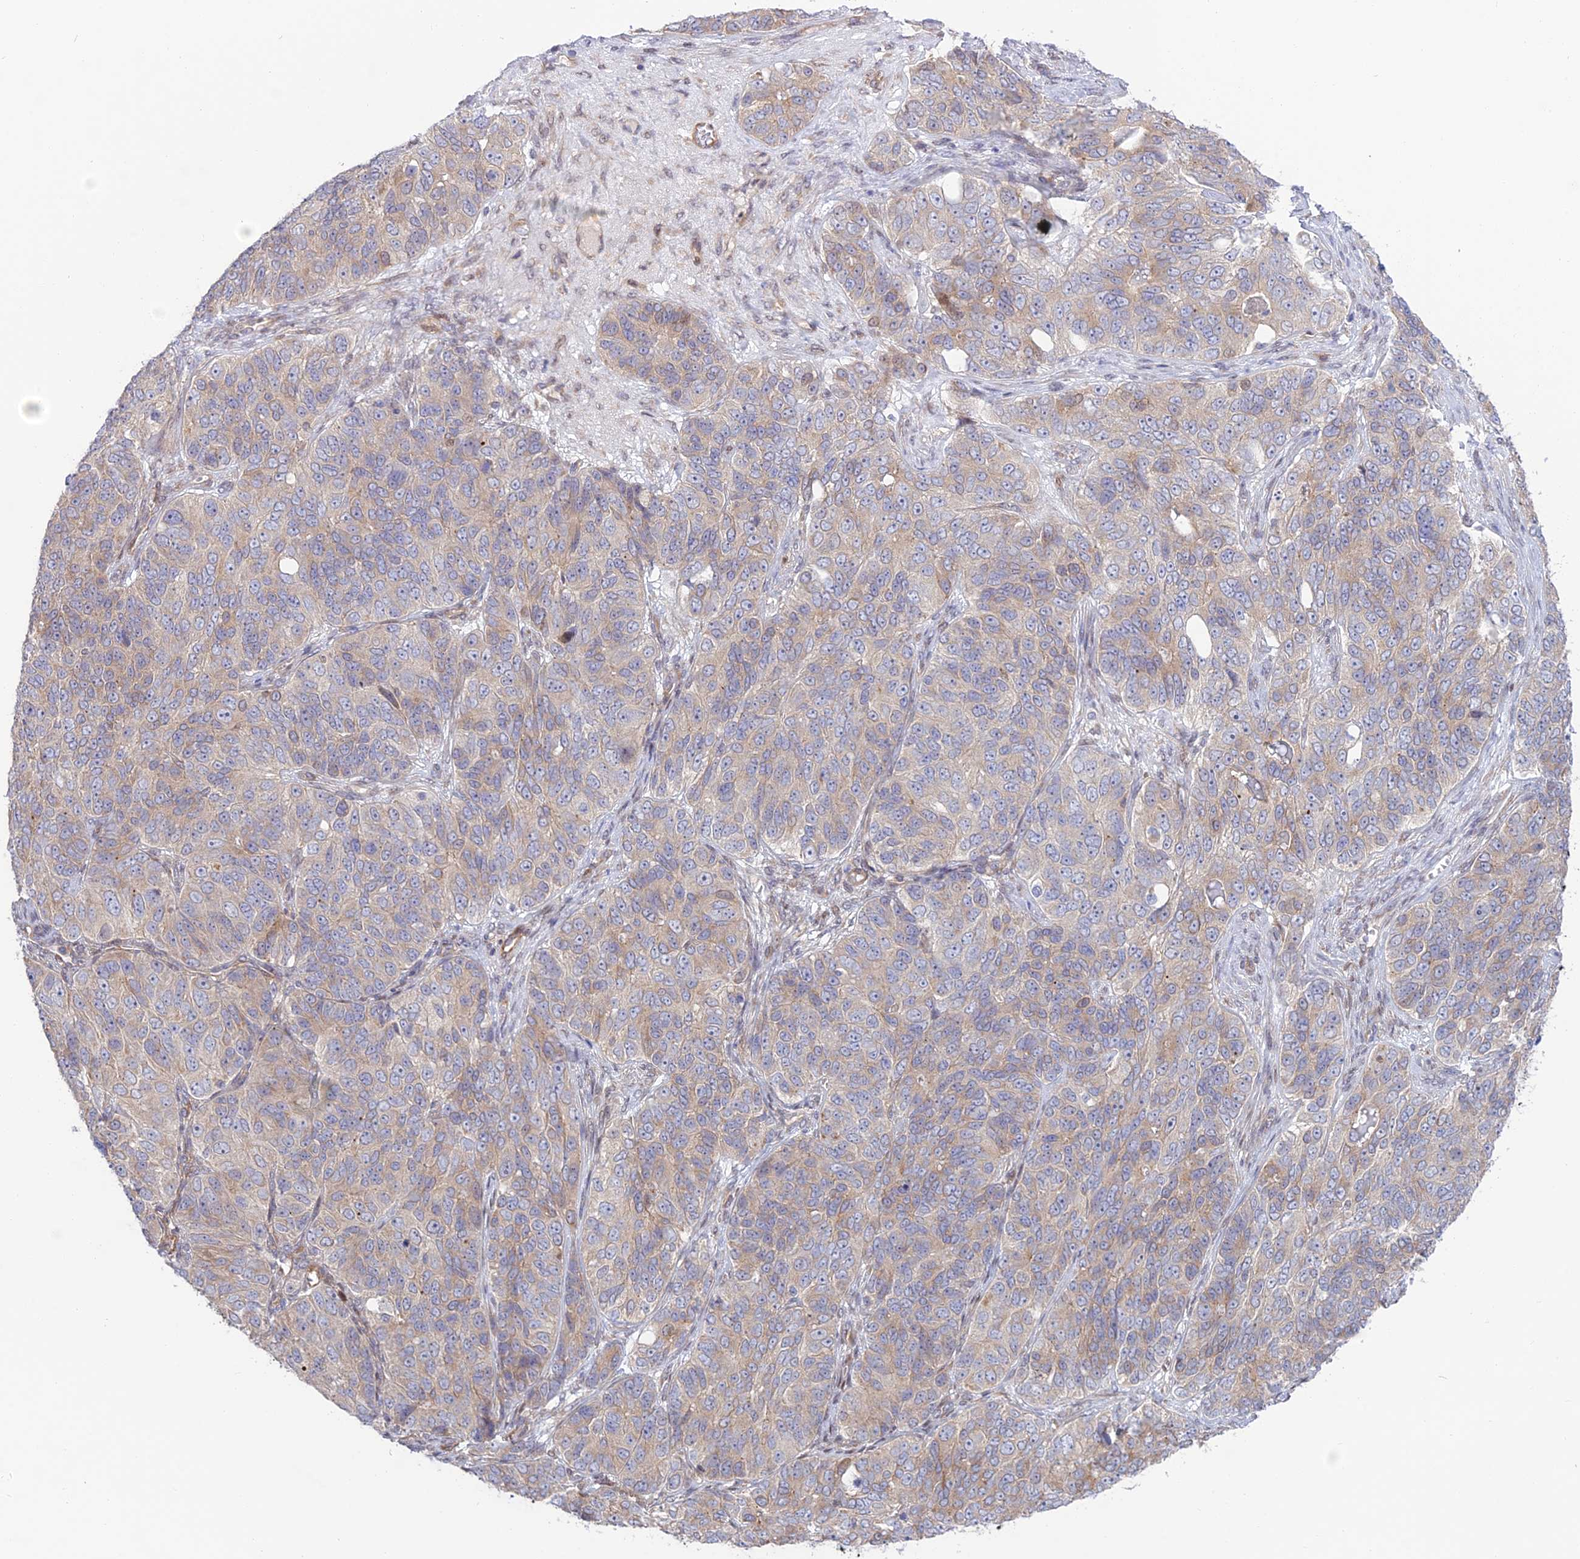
{"staining": {"intensity": "negative", "quantity": "none", "location": "none"}, "tissue": "ovarian cancer", "cell_type": "Tumor cells", "image_type": "cancer", "snomed": [{"axis": "morphology", "description": "Carcinoma, endometroid"}, {"axis": "topography", "description": "Ovary"}], "caption": "DAB (3,3'-diaminobenzidine) immunohistochemical staining of human endometroid carcinoma (ovarian) exhibits no significant staining in tumor cells. (Brightfield microscopy of DAB (3,3'-diaminobenzidine) immunohistochemistry (IHC) at high magnification).", "gene": "KCNAB1", "patient": {"sex": "female", "age": 51}}